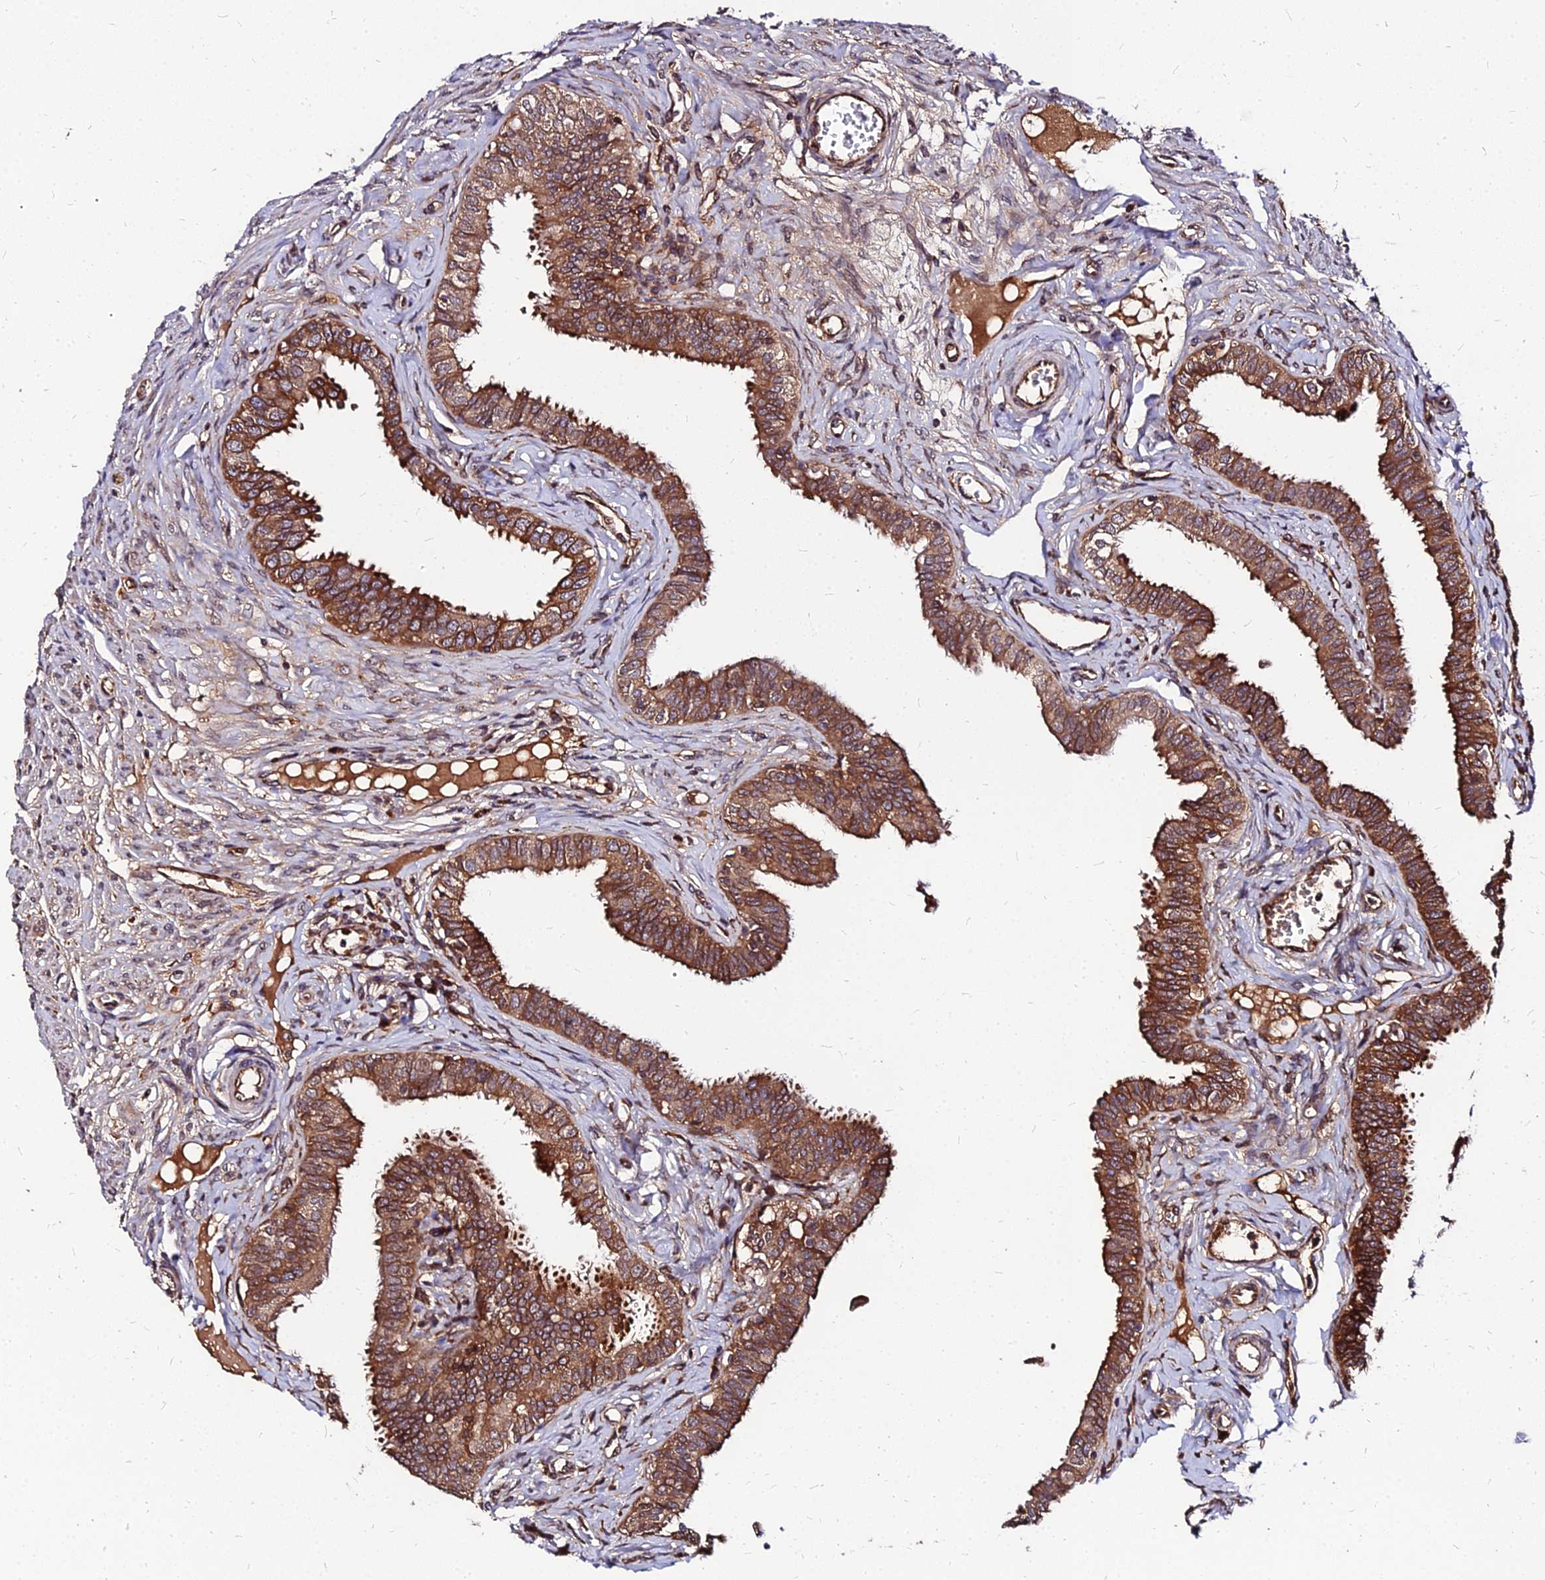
{"staining": {"intensity": "strong", "quantity": ">75%", "location": "cytoplasmic/membranous,nuclear"}, "tissue": "fallopian tube", "cell_type": "Glandular cells", "image_type": "normal", "snomed": [{"axis": "morphology", "description": "Normal tissue, NOS"}, {"axis": "morphology", "description": "Carcinoma, NOS"}, {"axis": "topography", "description": "Fallopian tube"}, {"axis": "topography", "description": "Ovary"}], "caption": "Immunohistochemical staining of normal human fallopian tube shows strong cytoplasmic/membranous,nuclear protein positivity in approximately >75% of glandular cells. (DAB IHC with brightfield microscopy, high magnification).", "gene": "PDE4D", "patient": {"sex": "female", "age": 59}}